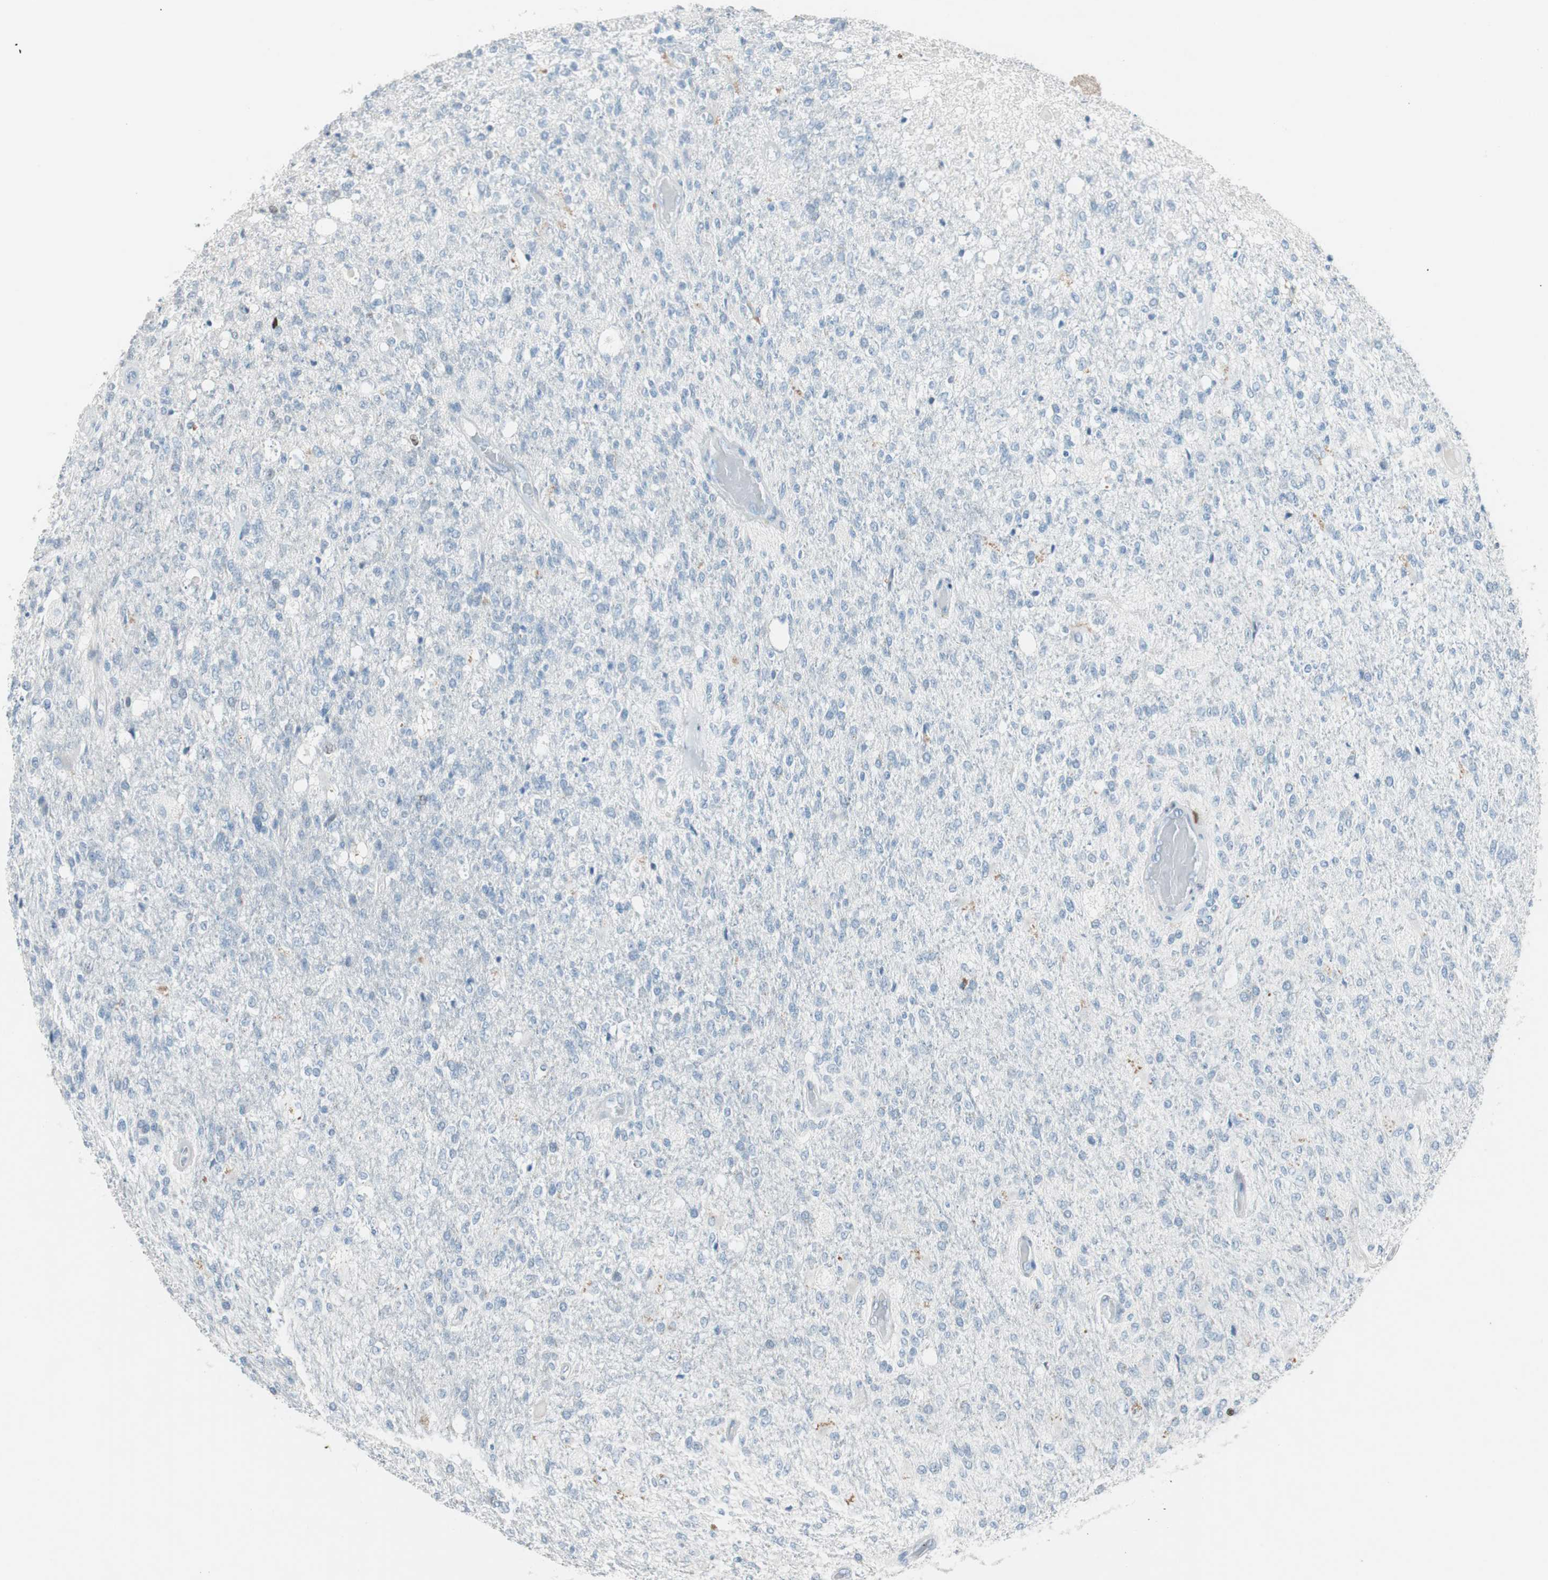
{"staining": {"intensity": "negative", "quantity": "none", "location": "none"}, "tissue": "glioma", "cell_type": "Tumor cells", "image_type": "cancer", "snomed": [{"axis": "morphology", "description": "Normal tissue, NOS"}, {"axis": "morphology", "description": "Glioma, malignant, High grade"}, {"axis": "topography", "description": "Cerebral cortex"}], "caption": "Tumor cells are negative for protein expression in human glioma.", "gene": "FOSL1", "patient": {"sex": "male", "age": 77}}